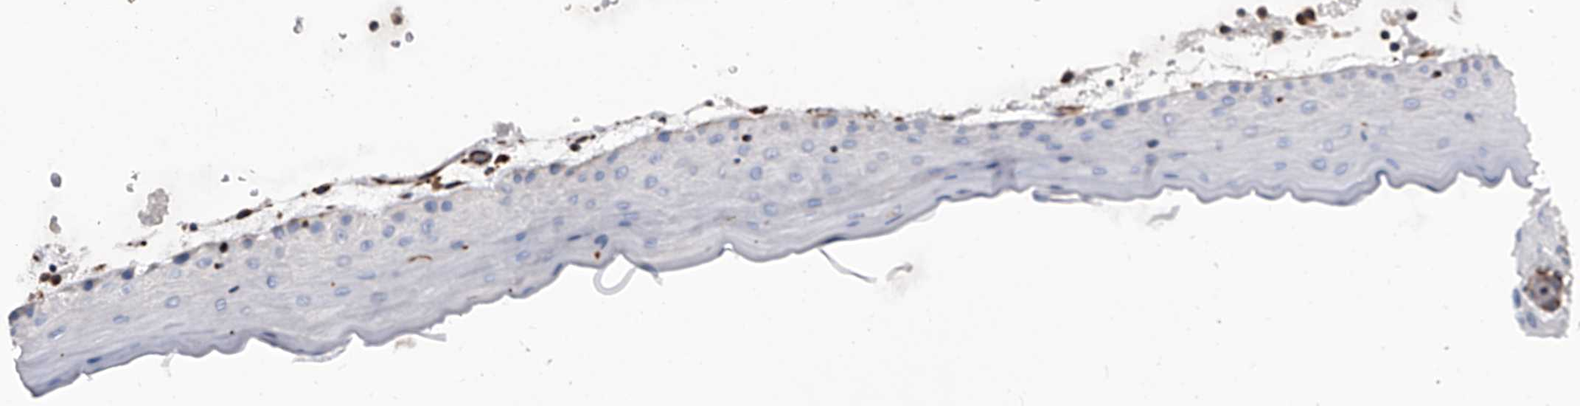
{"staining": {"intensity": "negative", "quantity": "none", "location": "none"}, "tissue": "oral mucosa", "cell_type": "Squamous epithelial cells", "image_type": "normal", "snomed": [{"axis": "morphology", "description": "Normal tissue, NOS"}, {"axis": "topography", "description": "Oral tissue"}], "caption": "Immunohistochemistry (IHC) of unremarkable oral mucosa reveals no staining in squamous epithelial cells.", "gene": "EFCAB7", "patient": {"sex": "male", "age": 13}}